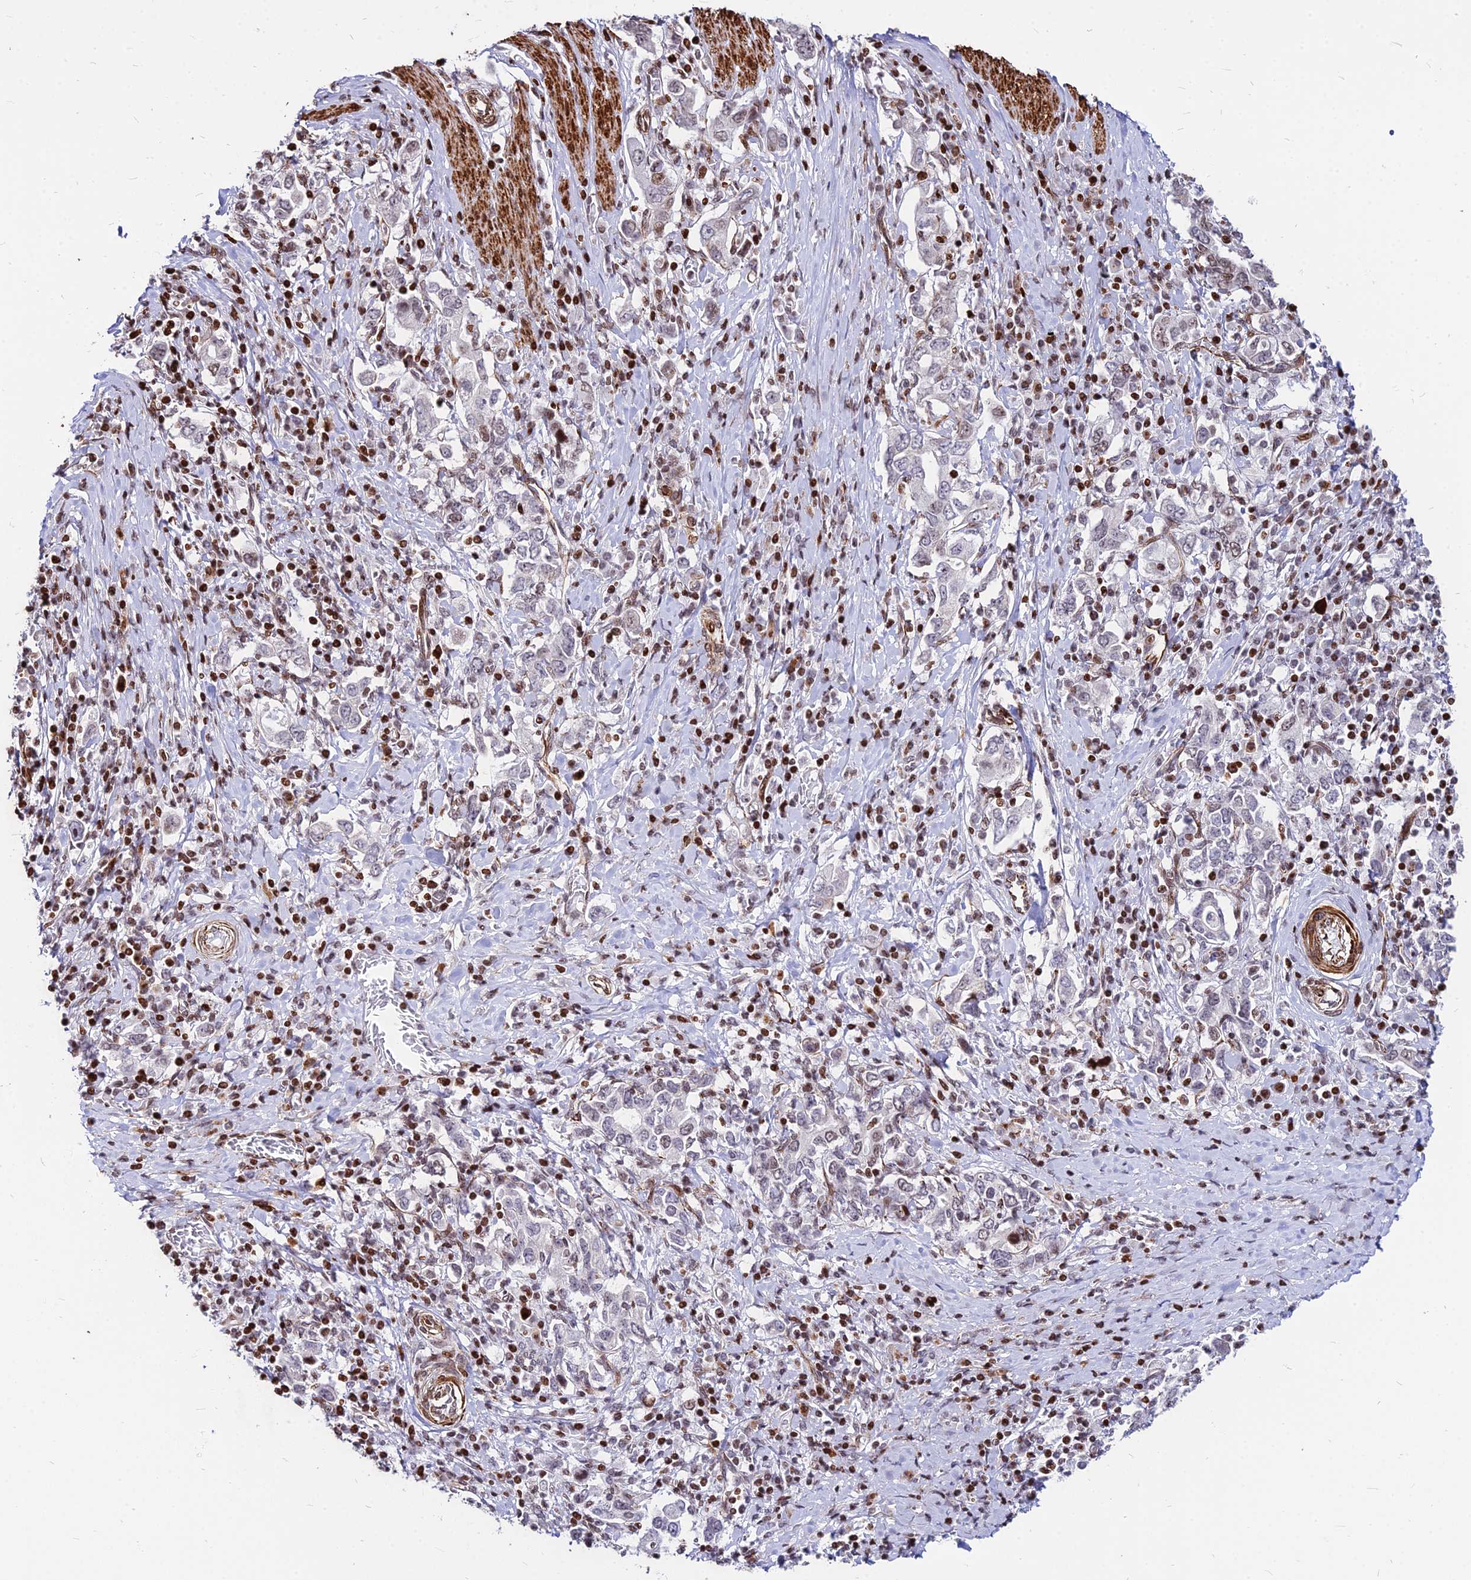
{"staining": {"intensity": "weak", "quantity": "<25%", "location": "nuclear"}, "tissue": "stomach cancer", "cell_type": "Tumor cells", "image_type": "cancer", "snomed": [{"axis": "morphology", "description": "Adenocarcinoma, NOS"}, {"axis": "topography", "description": "Stomach, upper"}, {"axis": "topography", "description": "Stomach"}], "caption": "High power microscopy image of an IHC image of stomach cancer, revealing no significant staining in tumor cells.", "gene": "NYAP2", "patient": {"sex": "male", "age": 62}}